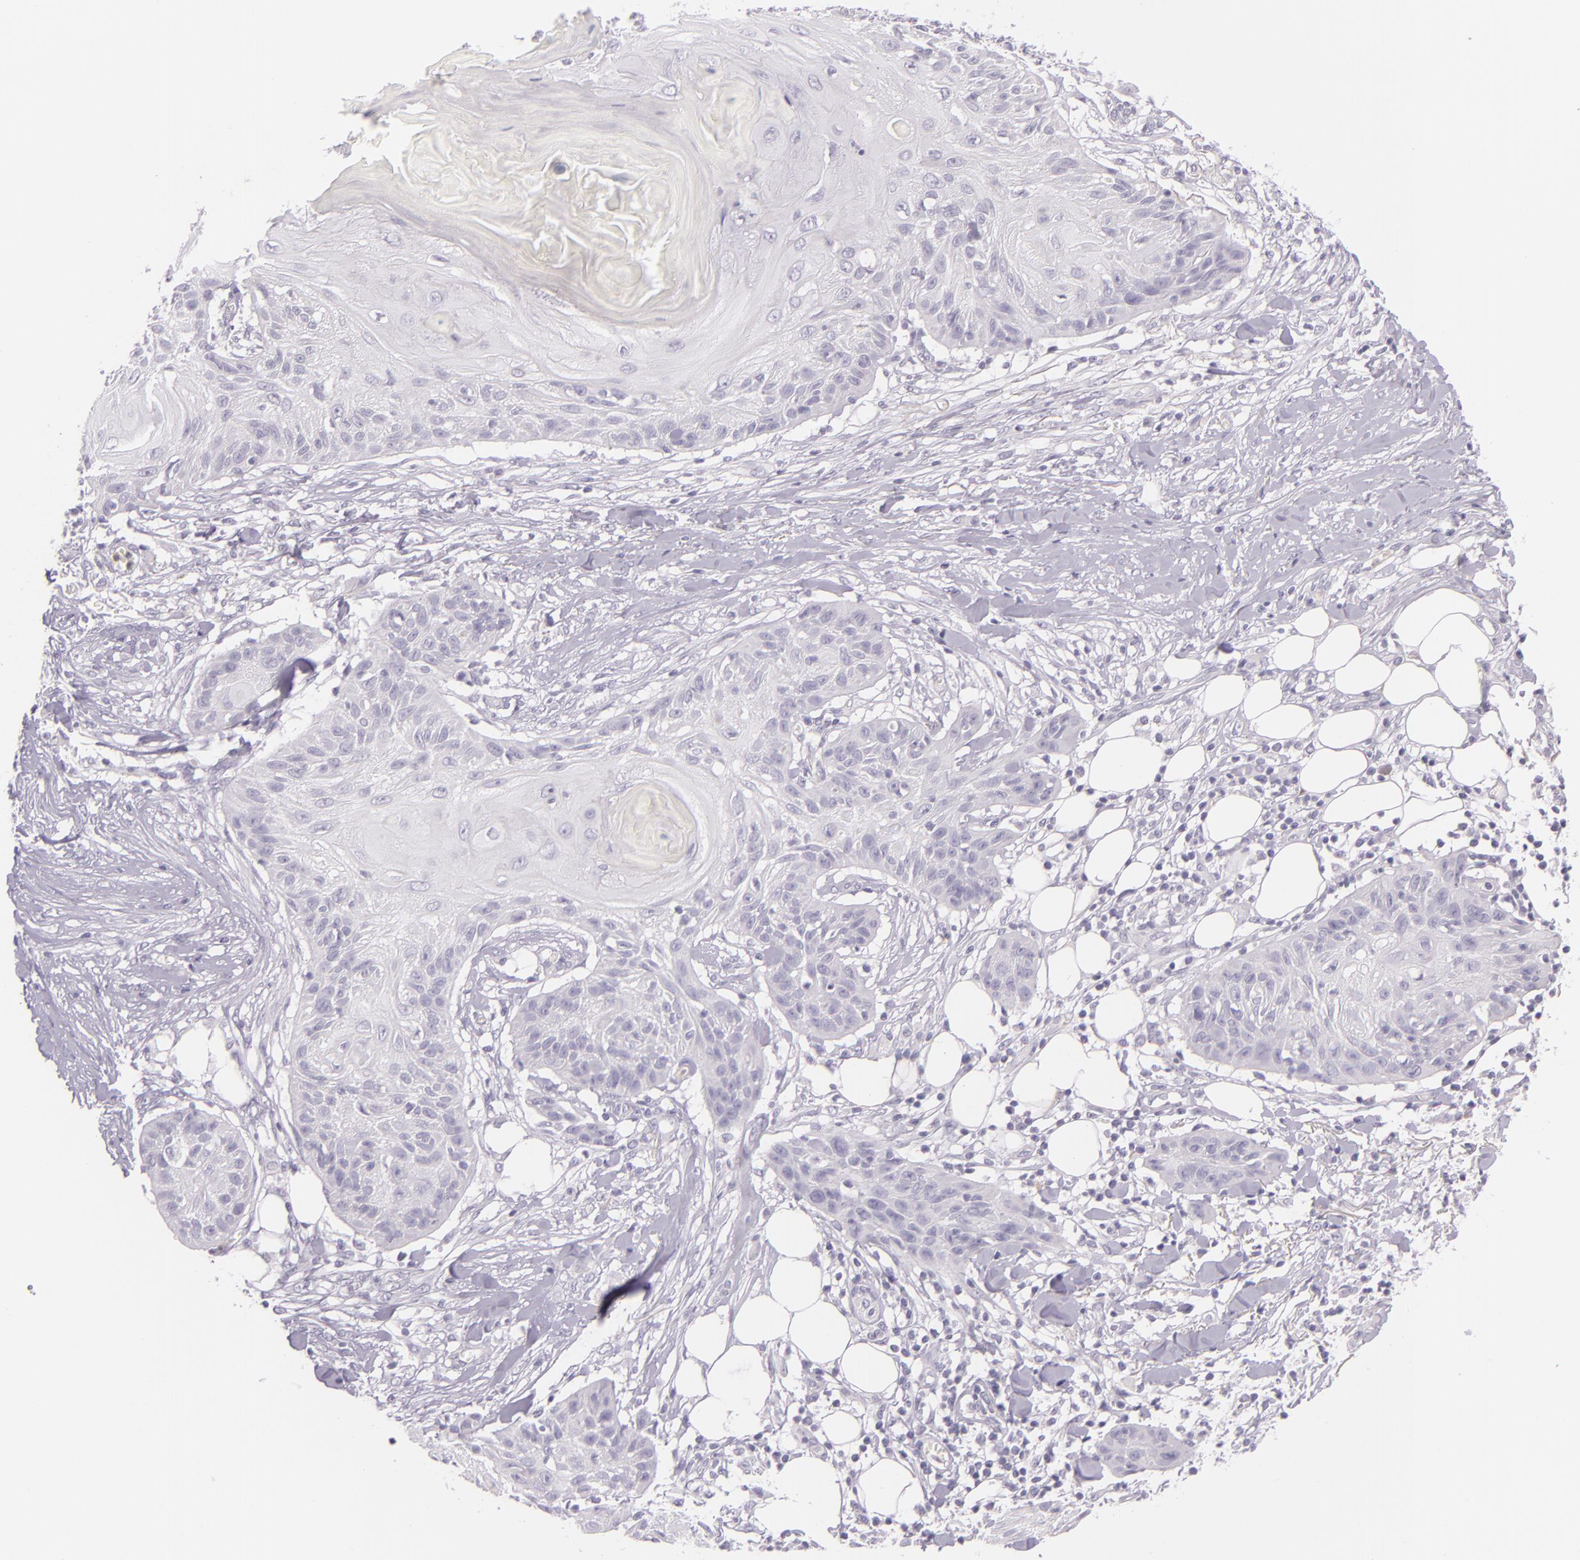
{"staining": {"intensity": "negative", "quantity": "none", "location": "none"}, "tissue": "skin cancer", "cell_type": "Tumor cells", "image_type": "cancer", "snomed": [{"axis": "morphology", "description": "Squamous cell carcinoma, NOS"}, {"axis": "topography", "description": "Skin"}], "caption": "Histopathology image shows no significant protein staining in tumor cells of skin cancer (squamous cell carcinoma).", "gene": "CBS", "patient": {"sex": "female", "age": 88}}